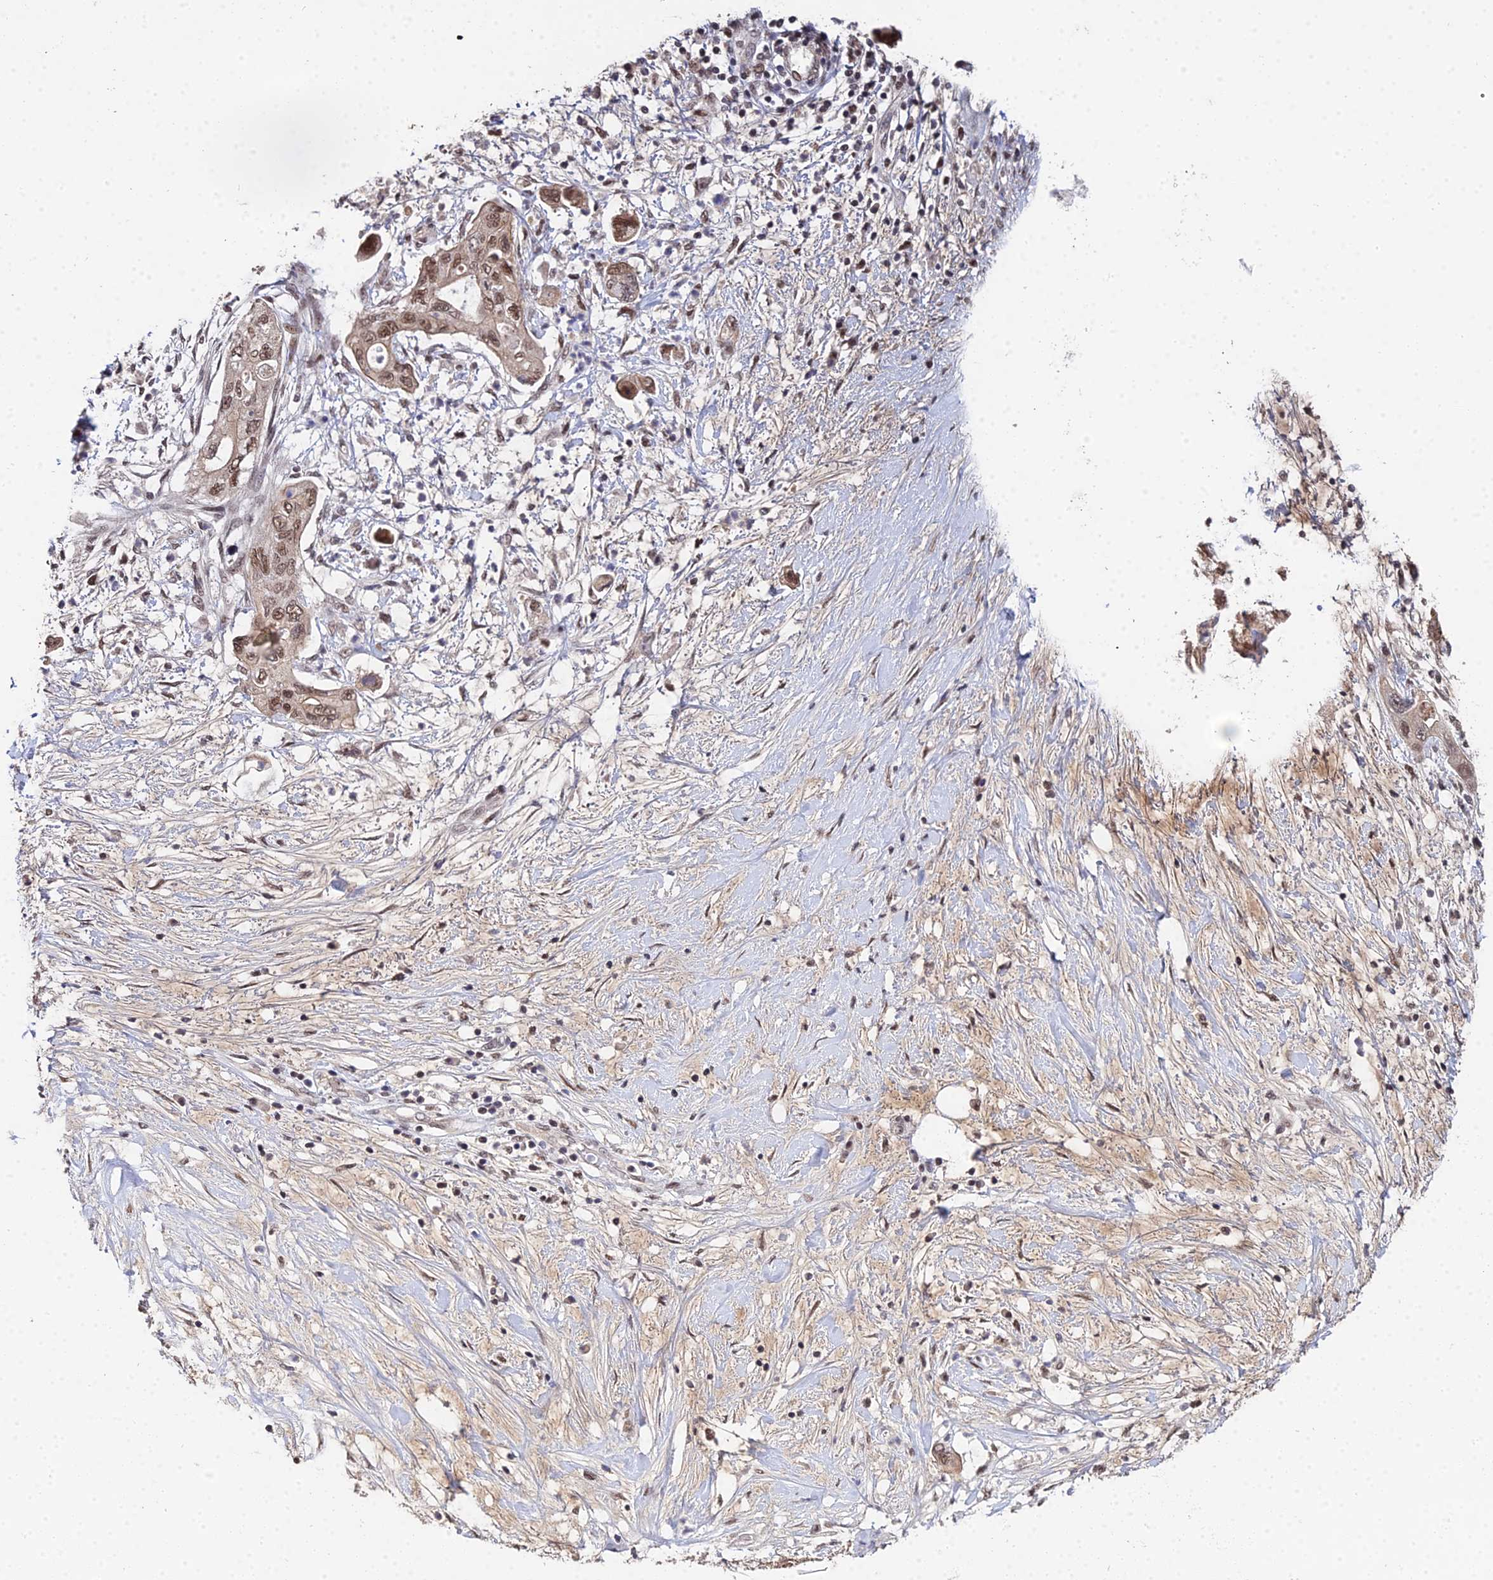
{"staining": {"intensity": "moderate", "quantity": ">75%", "location": "nuclear"}, "tissue": "pancreatic cancer", "cell_type": "Tumor cells", "image_type": "cancer", "snomed": [{"axis": "morphology", "description": "Adenocarcinoma, NOS"}, {"axis": "topography", "description": "Pancreas"}], "caption": "Tumor cells reveal moderate nuclear expression in approximately >75% of cells in adenocarcinoma (pancreatic). Nuclei are stained in blue.", "gene": "ERCC5", "patient": {"sex": "female", "age": 73}}